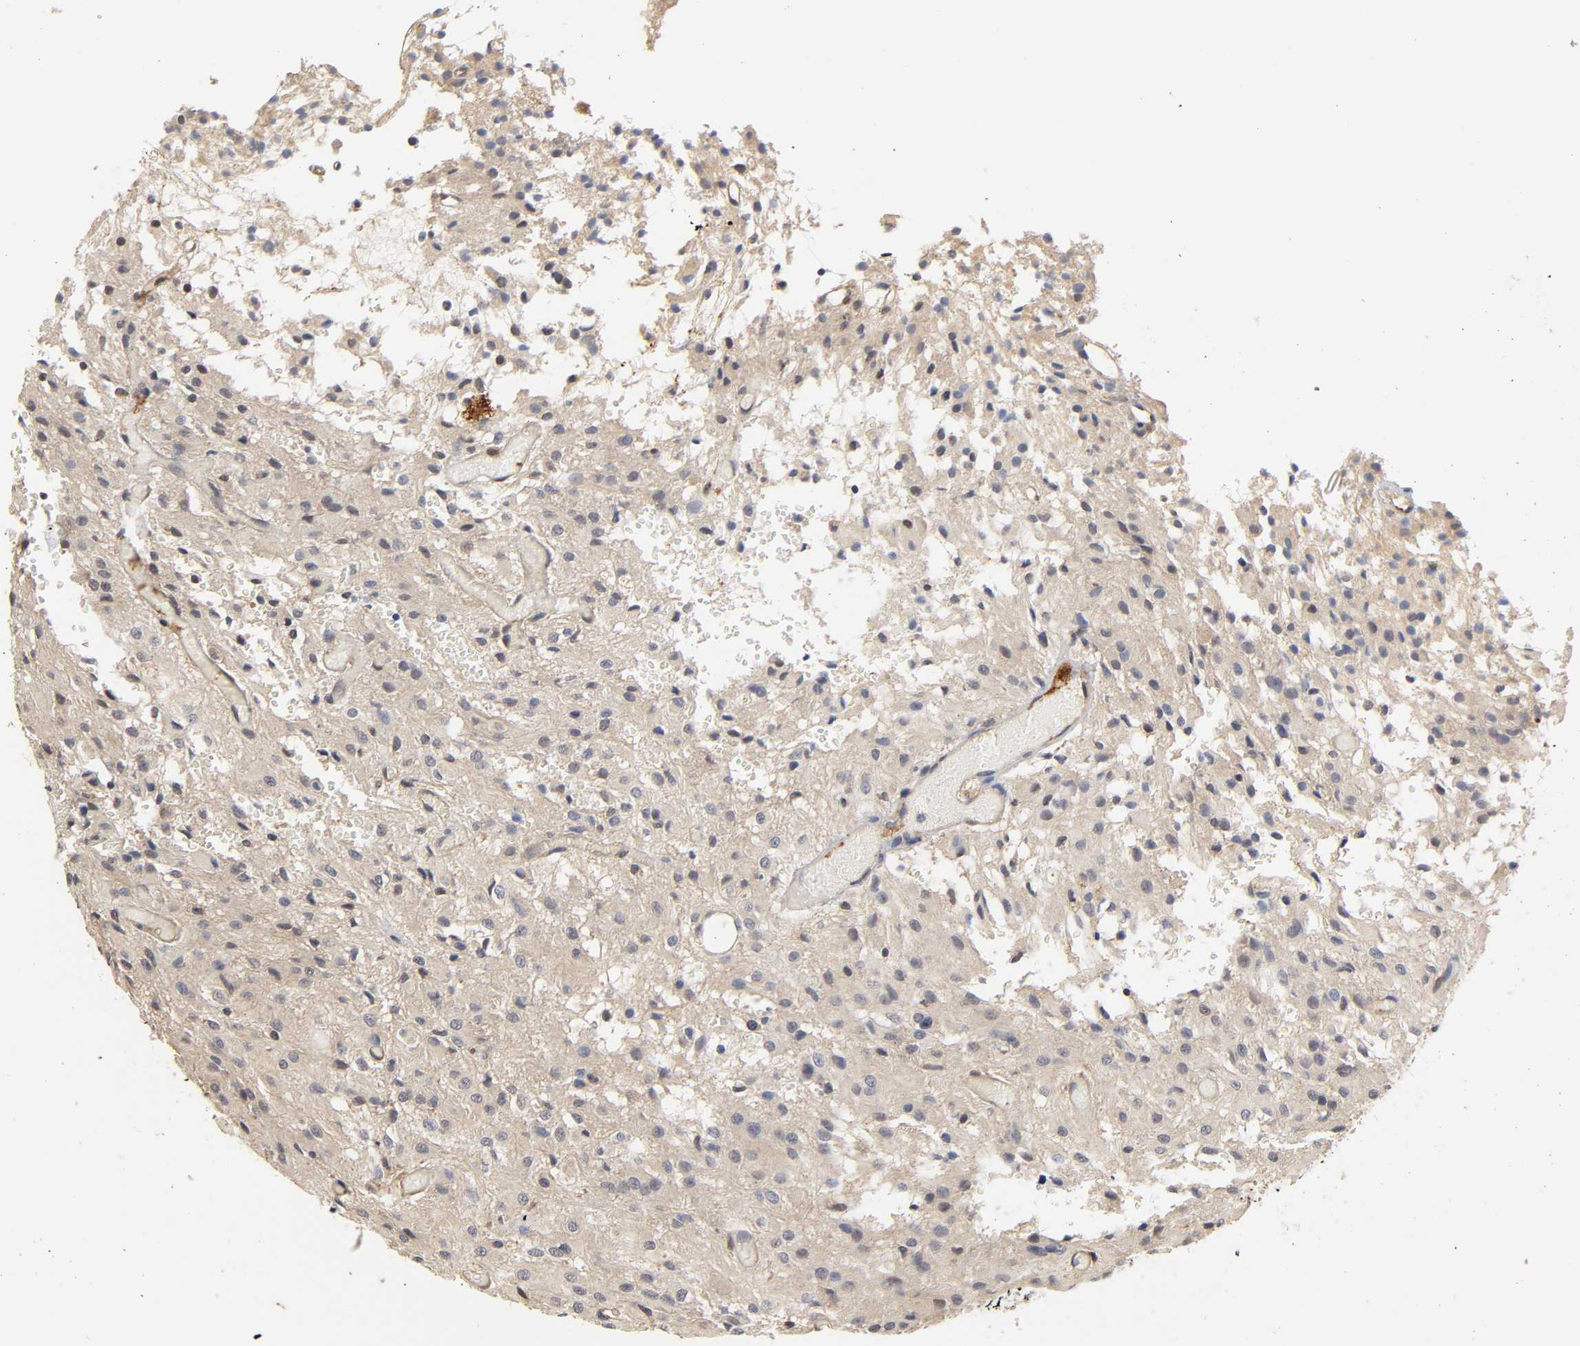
{"staining": {"intensity": "negative", "quantity": "none", "location": "none"}, "tissue": "glioma", "cell_type": "Tumor cells", "image_type": "cancer", "snomed": [{"axis": "morphology", "description": "Glioma, malignant, High grade"}, {"axis": "topography", "description": "Brain"}], "caption": "Tumor cells are negative for protein expression in human malignant glioma (high-grade).", "gene": "PDE5A", "patient": {"sex": "female", "age": 59}}